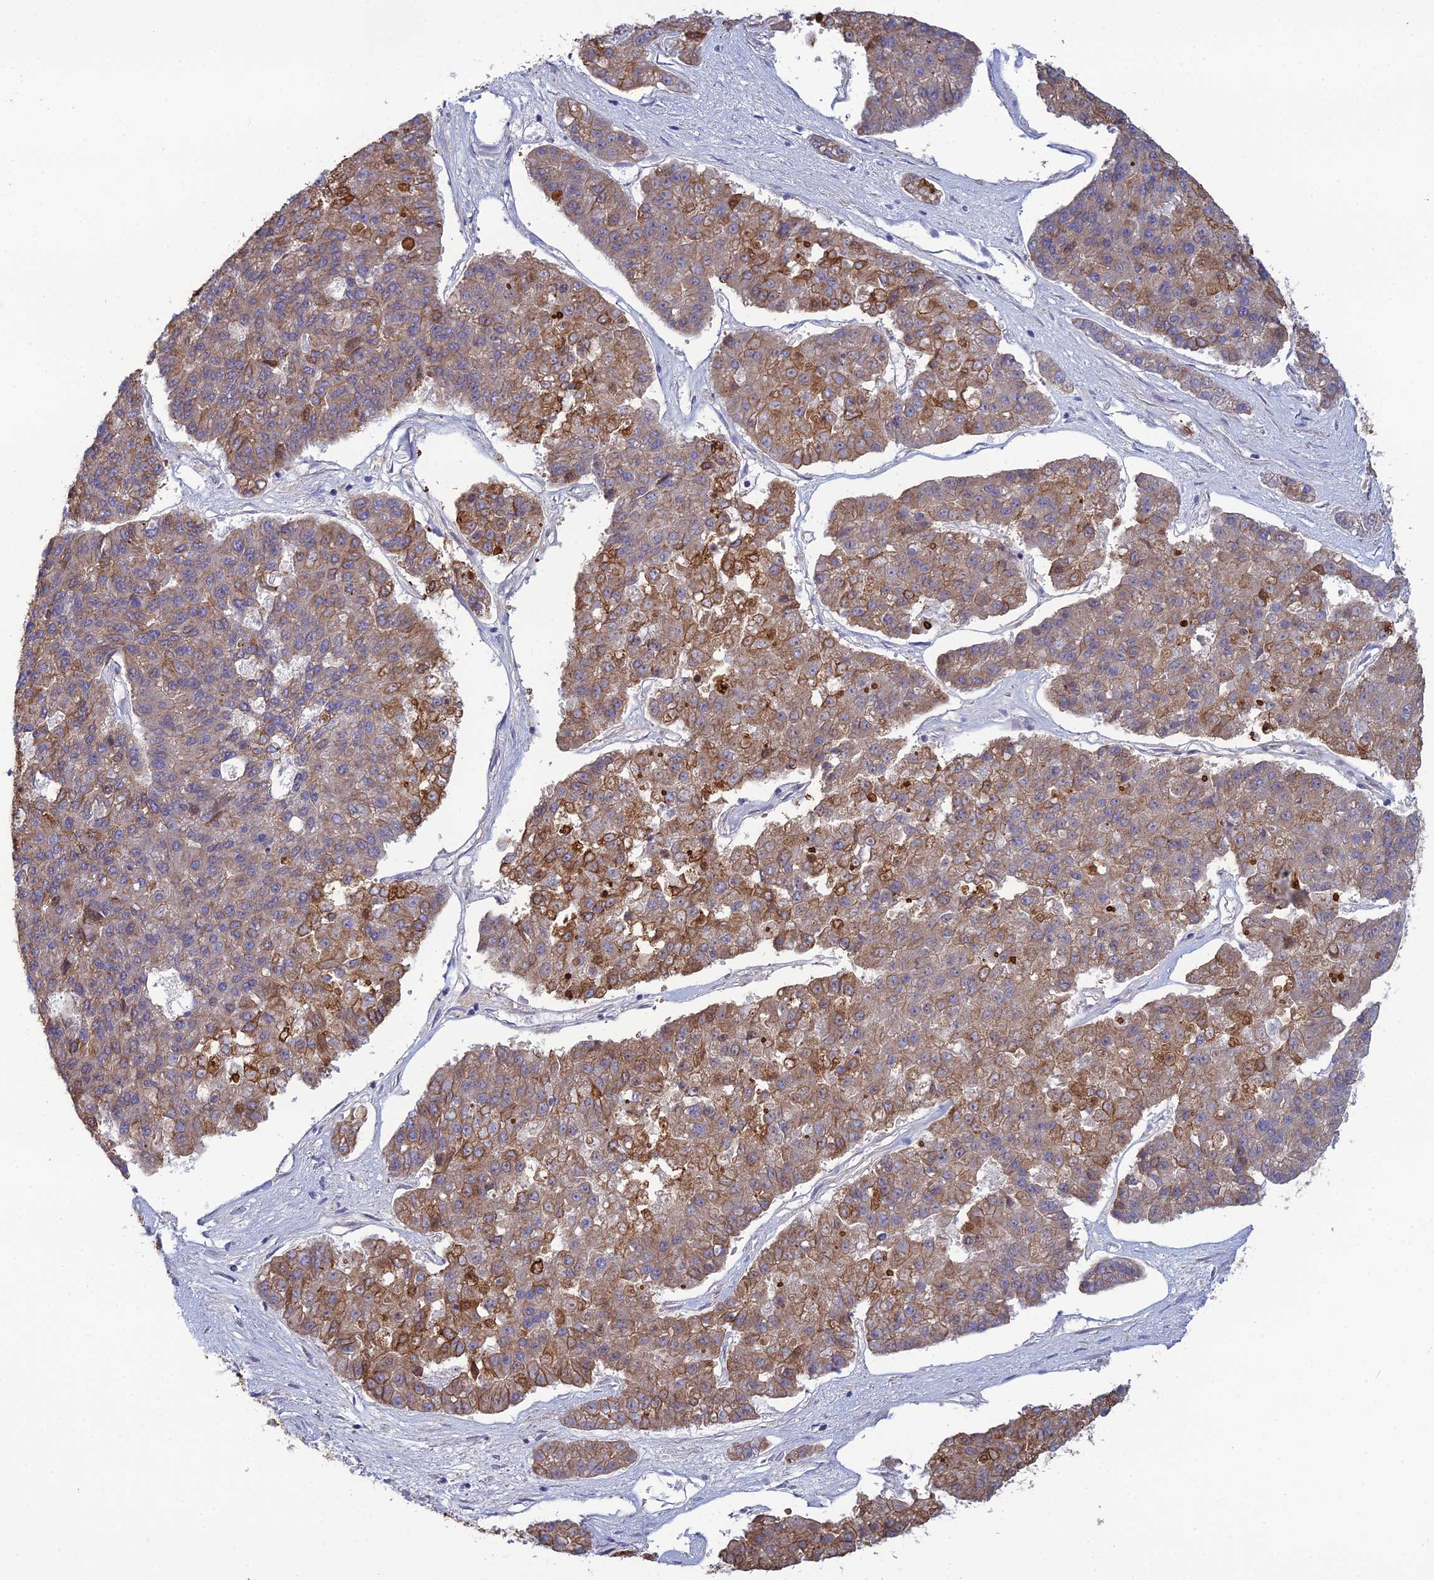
{"staining": {"intensity": "moderate", "quantity": ">75%", "location": "cytoplasmic/membranous"}, "tissue": "pancreatic cancer", "cell_type": "Tumor cells", "image_type": "cancer", "snomed": [{"axis": "morphology", "description": "Adenocarcinoma, NOS"}, {"axis": "topography", "description": "Pancreas"}], "caption": "A micrograph of pancreatic cancer (adenocarcinoma) stained for a protein reveals moderate cytoplasmic/membranous brown staining in tumor cells.", "gene": "LZTS2", "patient": {"sex": "male", "age": 50}}